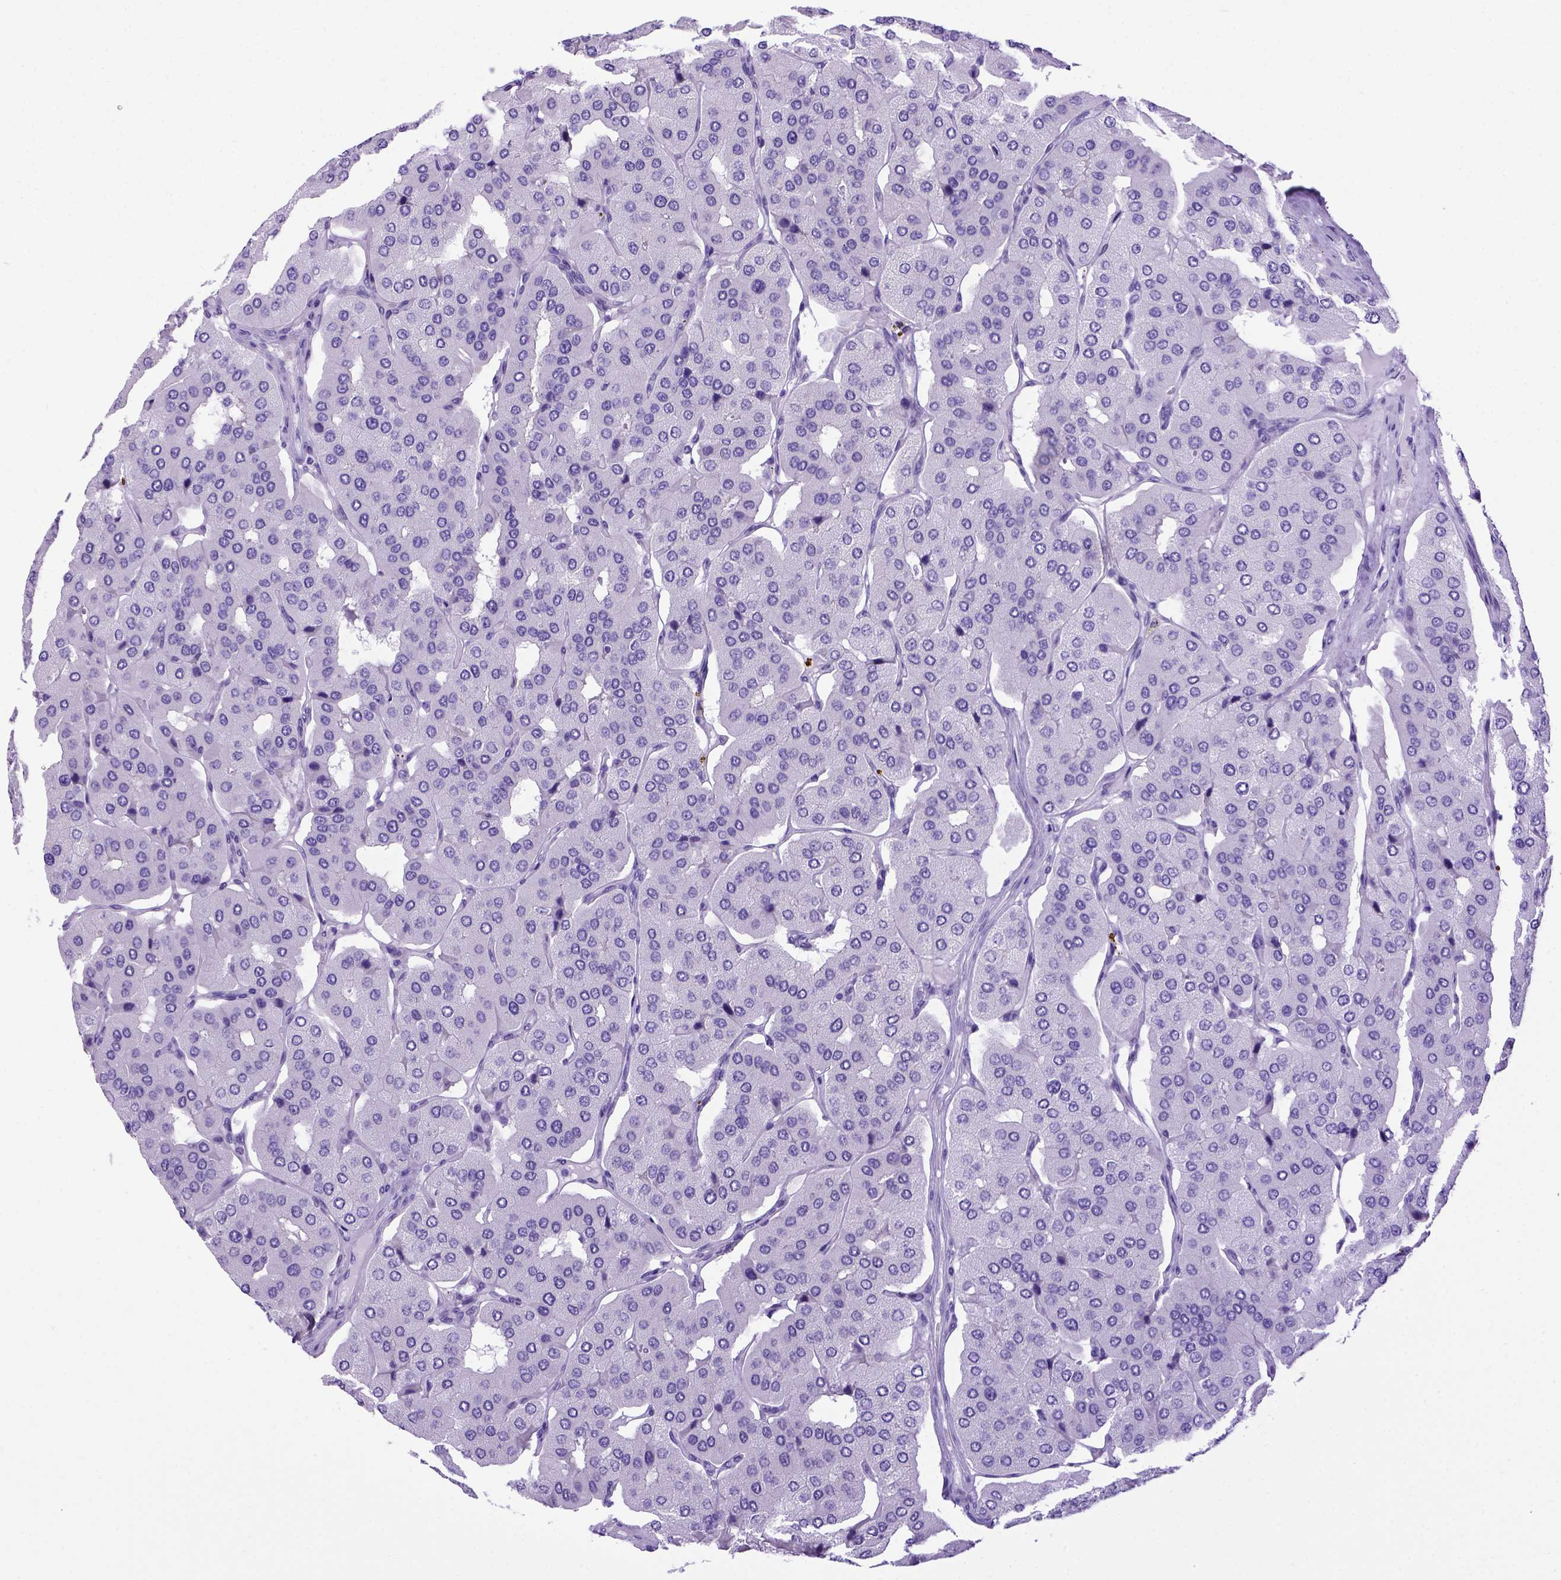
{"staining": {"intensity": "negative", "quantity": "none", "location": "none"}, "tissue": "parathyroid gland", "cell_type": "Glandular cells", "image_type": "normal", "snomed": [{"axis": "morphology", "description": "Normal tissue, NOS"}, {"axis": "morphology", "description": "Adenoma, NOS"}, {"axis": "topography", "description": "Parathyroid gland"}], "caption": "High power microscopy histopathology image of an immunohistochemistry image of unremarkable parathyroid gland, revealing no significant expression in glandular cells.", "gene": "ADAM12", "patient": {"sex": "female", "age": 86}}